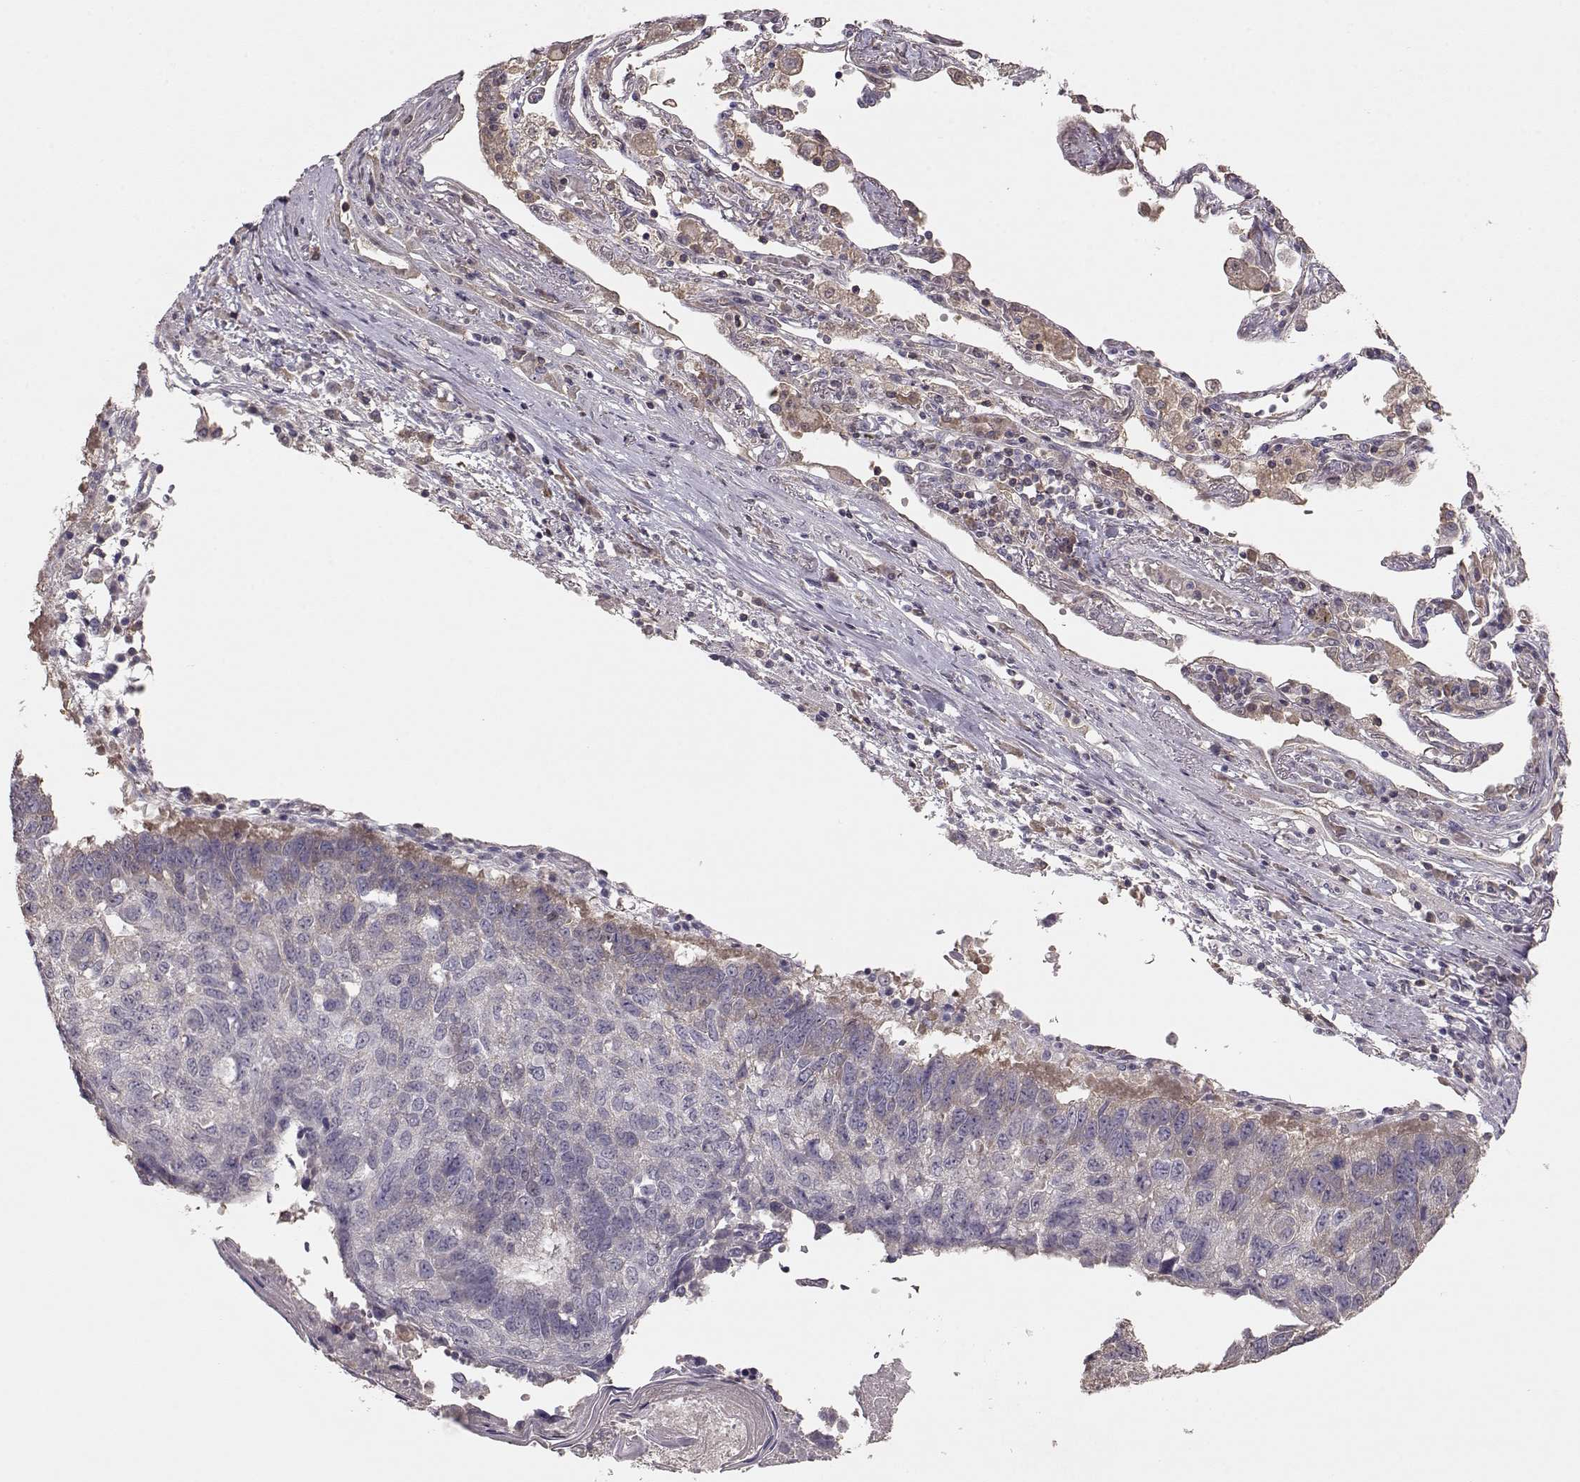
{"staining": {"intensity": "negative", "quantity": "none", "location": "none"}, "tissue": "lung cancer", "cell_type": "Tumor cells", "image_type": "cancer", "snomed": [{"axis": "morphology", "description": "Squamous cell carcinoma, NOS"}, {"axis": "topography", "description": "Lung"}], "caption": "High magnification brightfield microscopy of lung cancer (squamous cell carcinoma) stained with DAB (3,3'-diaminobenzidine) (brown) and counterstained with hematoxylin (blue): tumor cells show no significant staining. (DAB (3,3'-diaminobenzidine) IHC, high magnification).", "gene": "PMCH", "patient": {"sex": "male", "age": 73}}